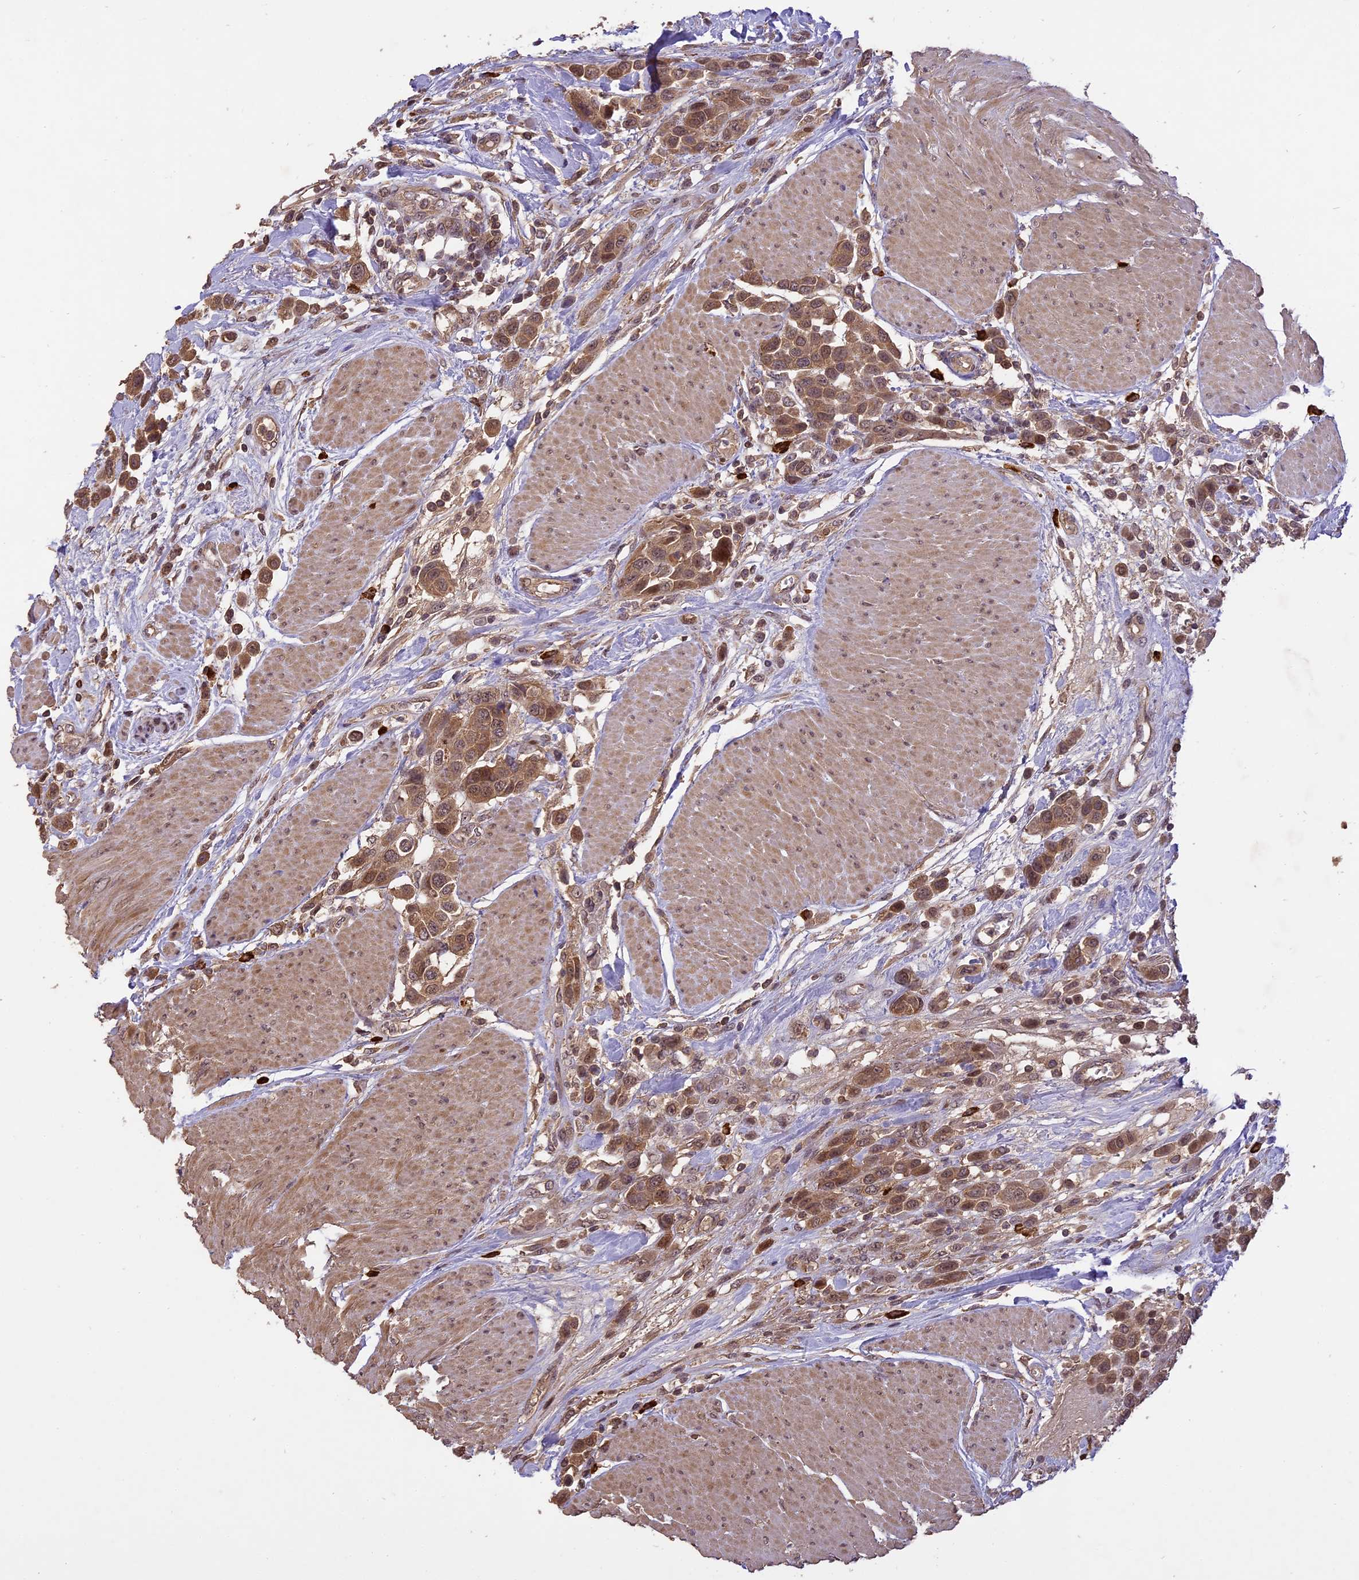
{"staining": {"intensity": "moderate", "quantity": ">75%", "location": "cytoplasmic/membranous,nuclear"}, "tissue": "urothelial cancer", "cell_type": "Tumor cells", "image_type": "cancer", "snomed": [{"axis": "morphology", "description": "Urothelial carcinoma, High grade"}, {"axis": "topography", "description": "Urinary bladder"}], "caption": "Moderate cytoplasmic/membranous and nuclear staining is seen in approximately >75% of tumor cells in urothelial cancer. (DAB (3,3'-diaminobenzidine) IHC with brightfield microscopy, high magnification).", "gene": "TIGD7", "patient": {"sex": "male", "age": 50}}